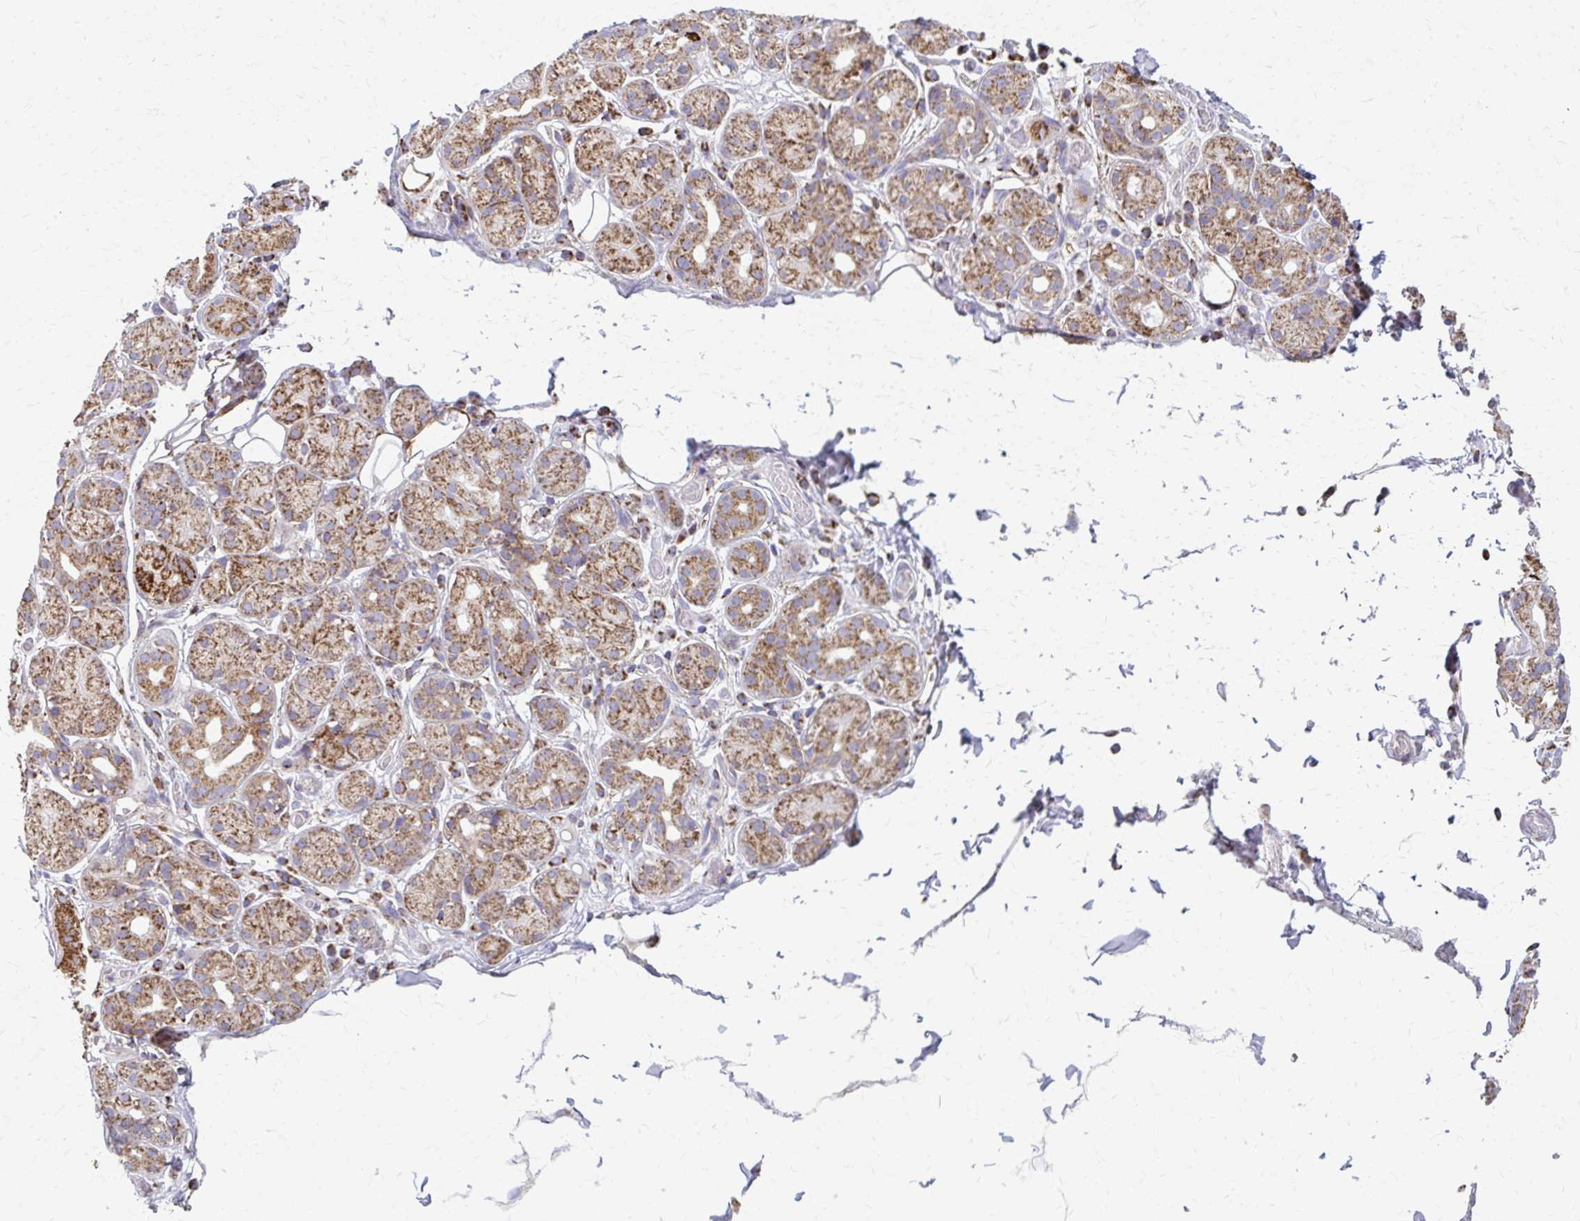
{"staining": {"intensity": "moderate", "quantity": ">75%", "location": "cytoplasmic/membranous"}, "tissue": "salivary gland", "cell_type": "Glandular cells", "image_type": "normal", "snomed": [{"axis": "morphology", "description": "Normal tissue, NOS"}, {"axis": "topography", "description": "Salivary gland"}, {"axis": "topography", "description": "Peripheral nerve tissue"}], "caption": "Salivary gland stained with DAB immunohistochemistry reveals medium levels of moderate cytoplasmic/membranous staining in approximately >75% of glandular cells. The protein of interest is shown in brown color, while the nuclei are stained blue.", "gene": "TVP23A", "patient": {"sex": "male", "age": 71}}